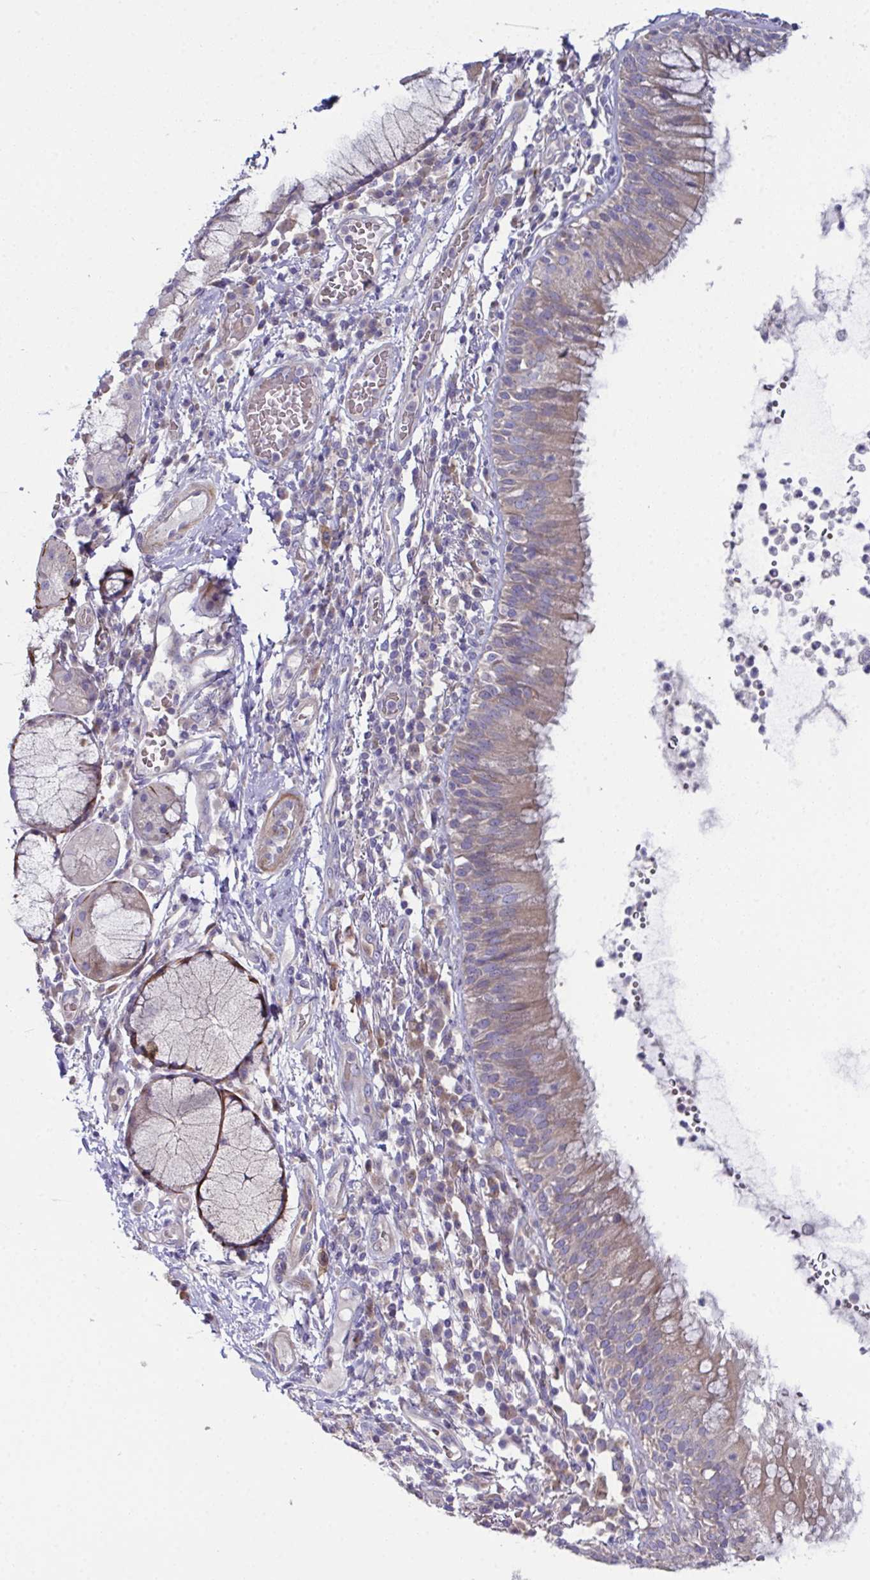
{"staining": {"intensity": "weak", "quantity": ">75%", "location": "cytoplasmic/membranous"}, "tissue": "bronchus", "cell_type": "Respiratory epithelial cells", "image_type": "normal", "snomed": [{"axis": "morphology", "description": "Normal tissue, NOS"}, {"axis": "topography", "description": "Cartilage tissue"}, {"axis": "topography", "description": "Bronchus"}], "caption": "Respiratory epithelial cells exhibit weak cytoplasmic/membranous expression in approximately >75% of cells in normal bronchus.", "gene": "CFAP97D1", "patient": {"sex": "male", "age": 56}}